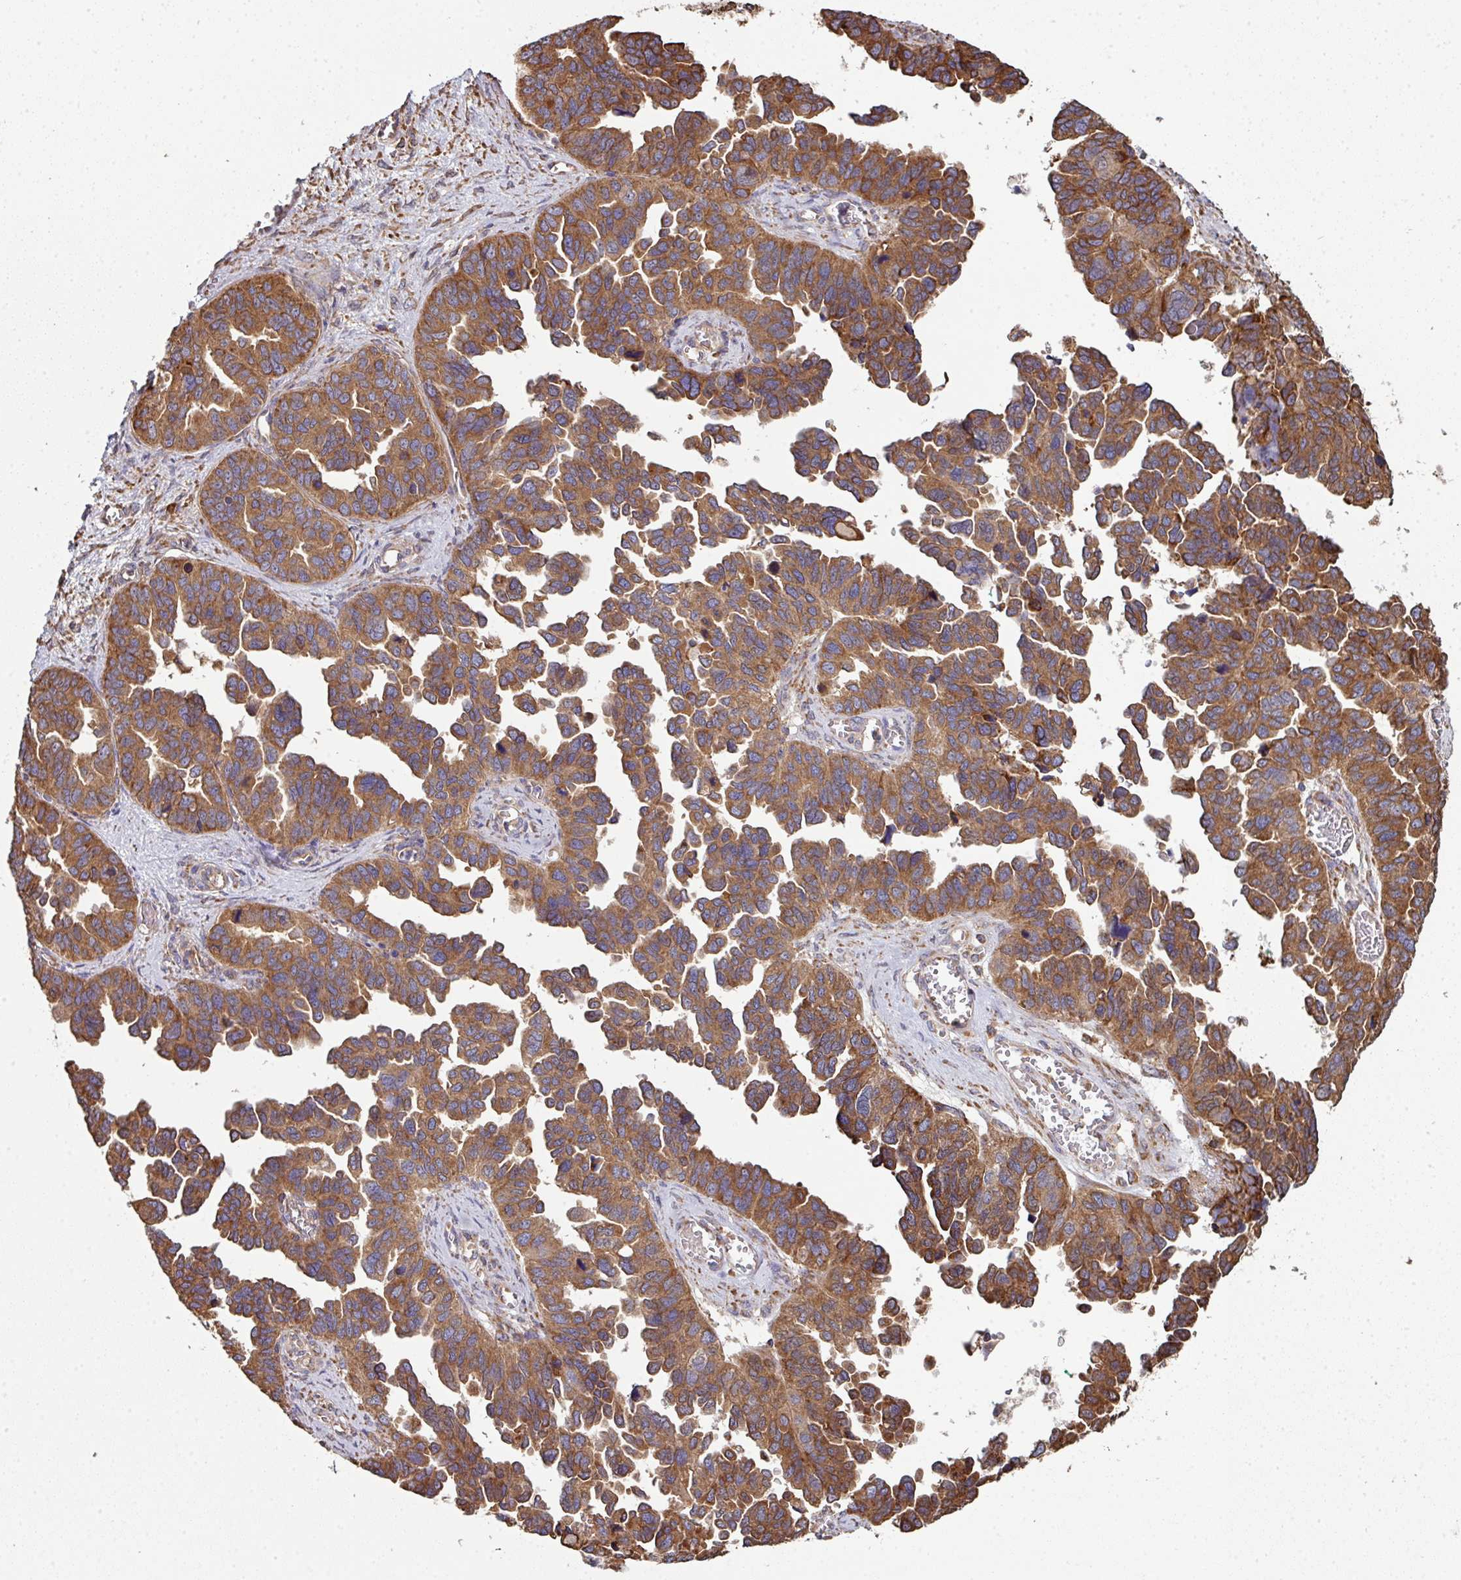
{"staining": {"intensity": "moderate", "quantity": ">75%", "location": "cytoplasmic/membranous"}, "tissue": "ovarian cancer", "cell_type": "Tumor cells", "image_type": "cancer", "snomed": [{"axis": "morphology", "description": "Cystadenocarcinoma, serous, NOS"}, {"axis": "topography", "description": "Ovary"}], "caption": "Protein expression analysis of human ovarian cancer (serous cystadenocarcinoma) reveals moderate cytoplasmic/membranous positivity in about >75% of tumor cells.", "gene": "FAT4", "patient": {"sex": "female", "age": 64}}